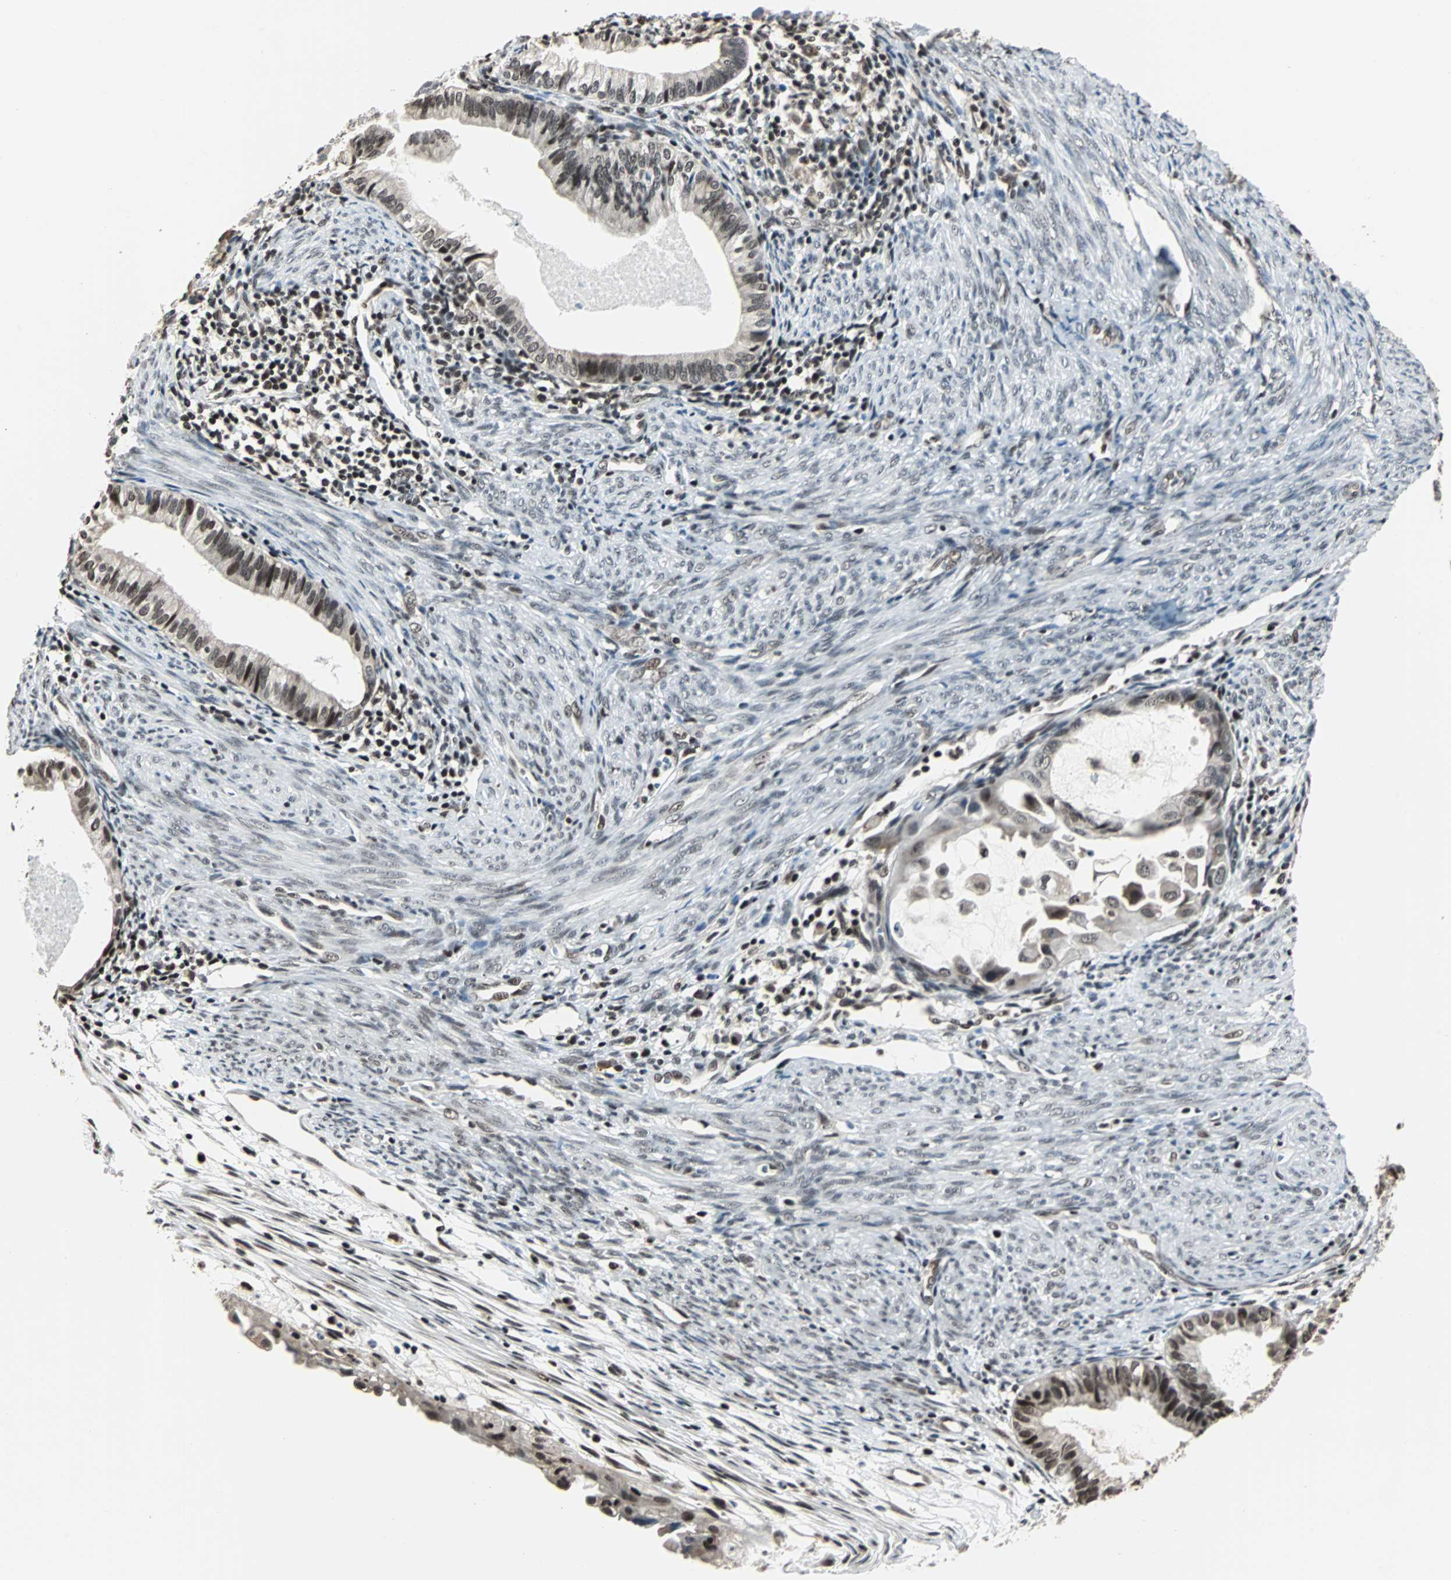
{"staining": {"intensity": "moderate", "quantity": ">75%", "location": "nuclear"}, "tissue": "cervical cancer", "cell_type": "Tumor cells", "image_type": "cancer", "snomed": [{"axis": "morphology", "description": "Normal tissue, NOS"}, {"axis": "morphology", "description": "Adenocarcinoma, NOS"}, {"axis": "topography", "description": "Cervix"}, {"axis": "topography", "description": "Endometrium"}], "caption": "Immunohistochemical staining of adenocarcinoma (cervical) demonstrates moderate nuclear protein staining in approximately >75% of tumor cells.", "gene": "TERF2IP", "patient": {"sex": "female", "age": 86}}